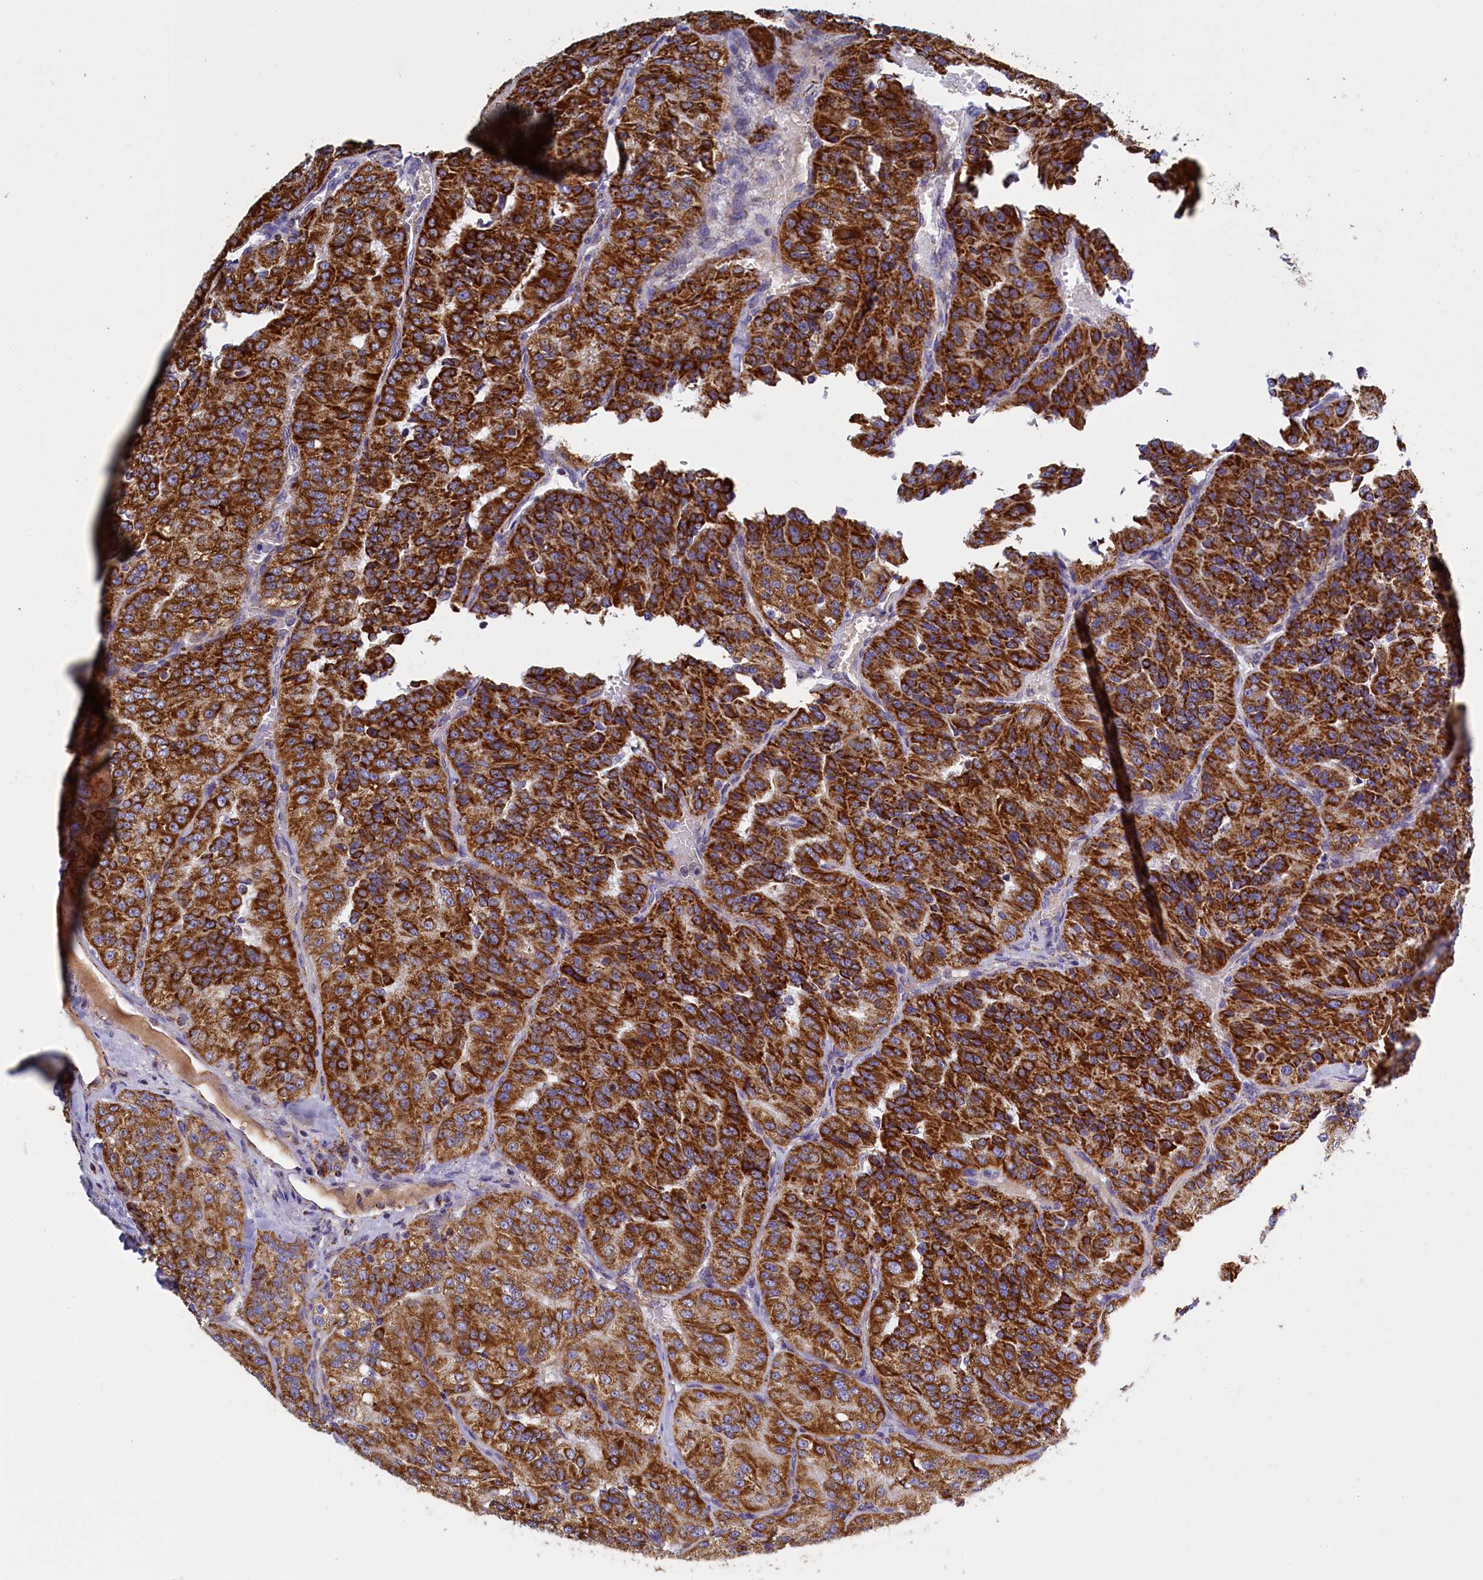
{"staining": {"intensity": "strong", "quantity": ">75%", "location": "cytoplasmic/membranous"}, "tissue": "renal cancer", "cell_type": "Tumor cells", "image_type": "cancer", "snomed": [{"axis": "morphology", "description": "Adenocarcinoma, NOS"}, {"axis": "topography", "description": "Kidney"}], "caption": "Immunohistochemistry (IHC) of renal cancer (adenocarcinoma) displays high levels of strong cytoplasmic/membranous positivity in approximately >75% of tumor cells. (brown staining indicates protein expression, while blue staining denotes nuclei).", "gene": "IFT122", "patient": {"sex": "female", "age": 63}}